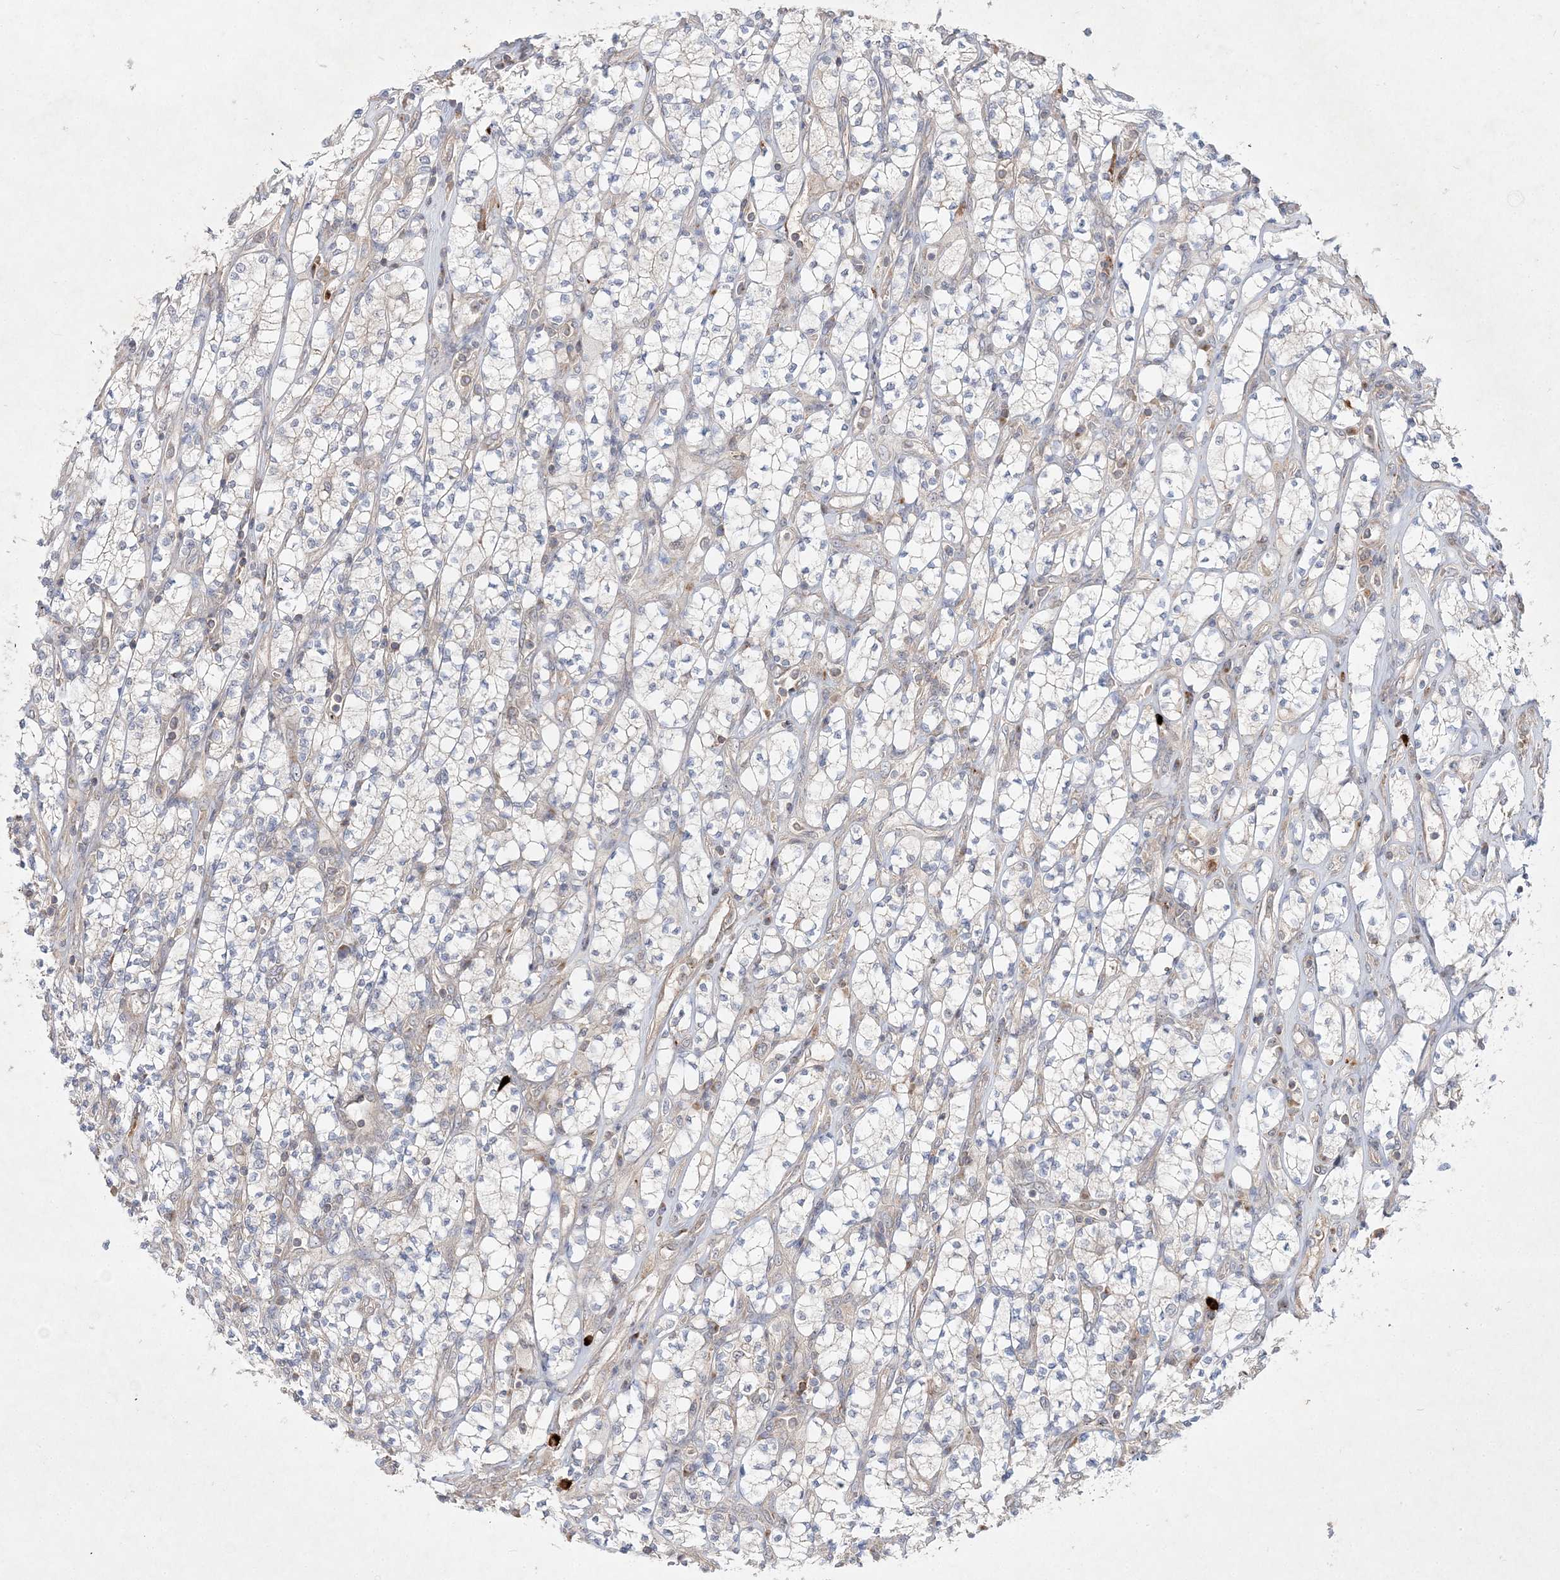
{"staining": {"intensity": "negative", "quantity": "none", "location": "none"}, "tissue": "renal cancer", "cell_type": "Tumor cells", "image_type": "cancer", "snomed": [{"axis": "morphology", "description": "Adenocarcinoma, NOS"}, {"axis": "topography", "description": "Kidney"}], "caption": "Immunohistochemistry micrograph of adenocarcinoma (renal) stained for a protein (brown), which demonstrates no staining in tumor cells. (Brightfield microscopy of DAB (3,3'-diaminobenzidine) IHC at high magnification).", "gene": "CLNK", "patient": {"sex": "male", "age": 77}}